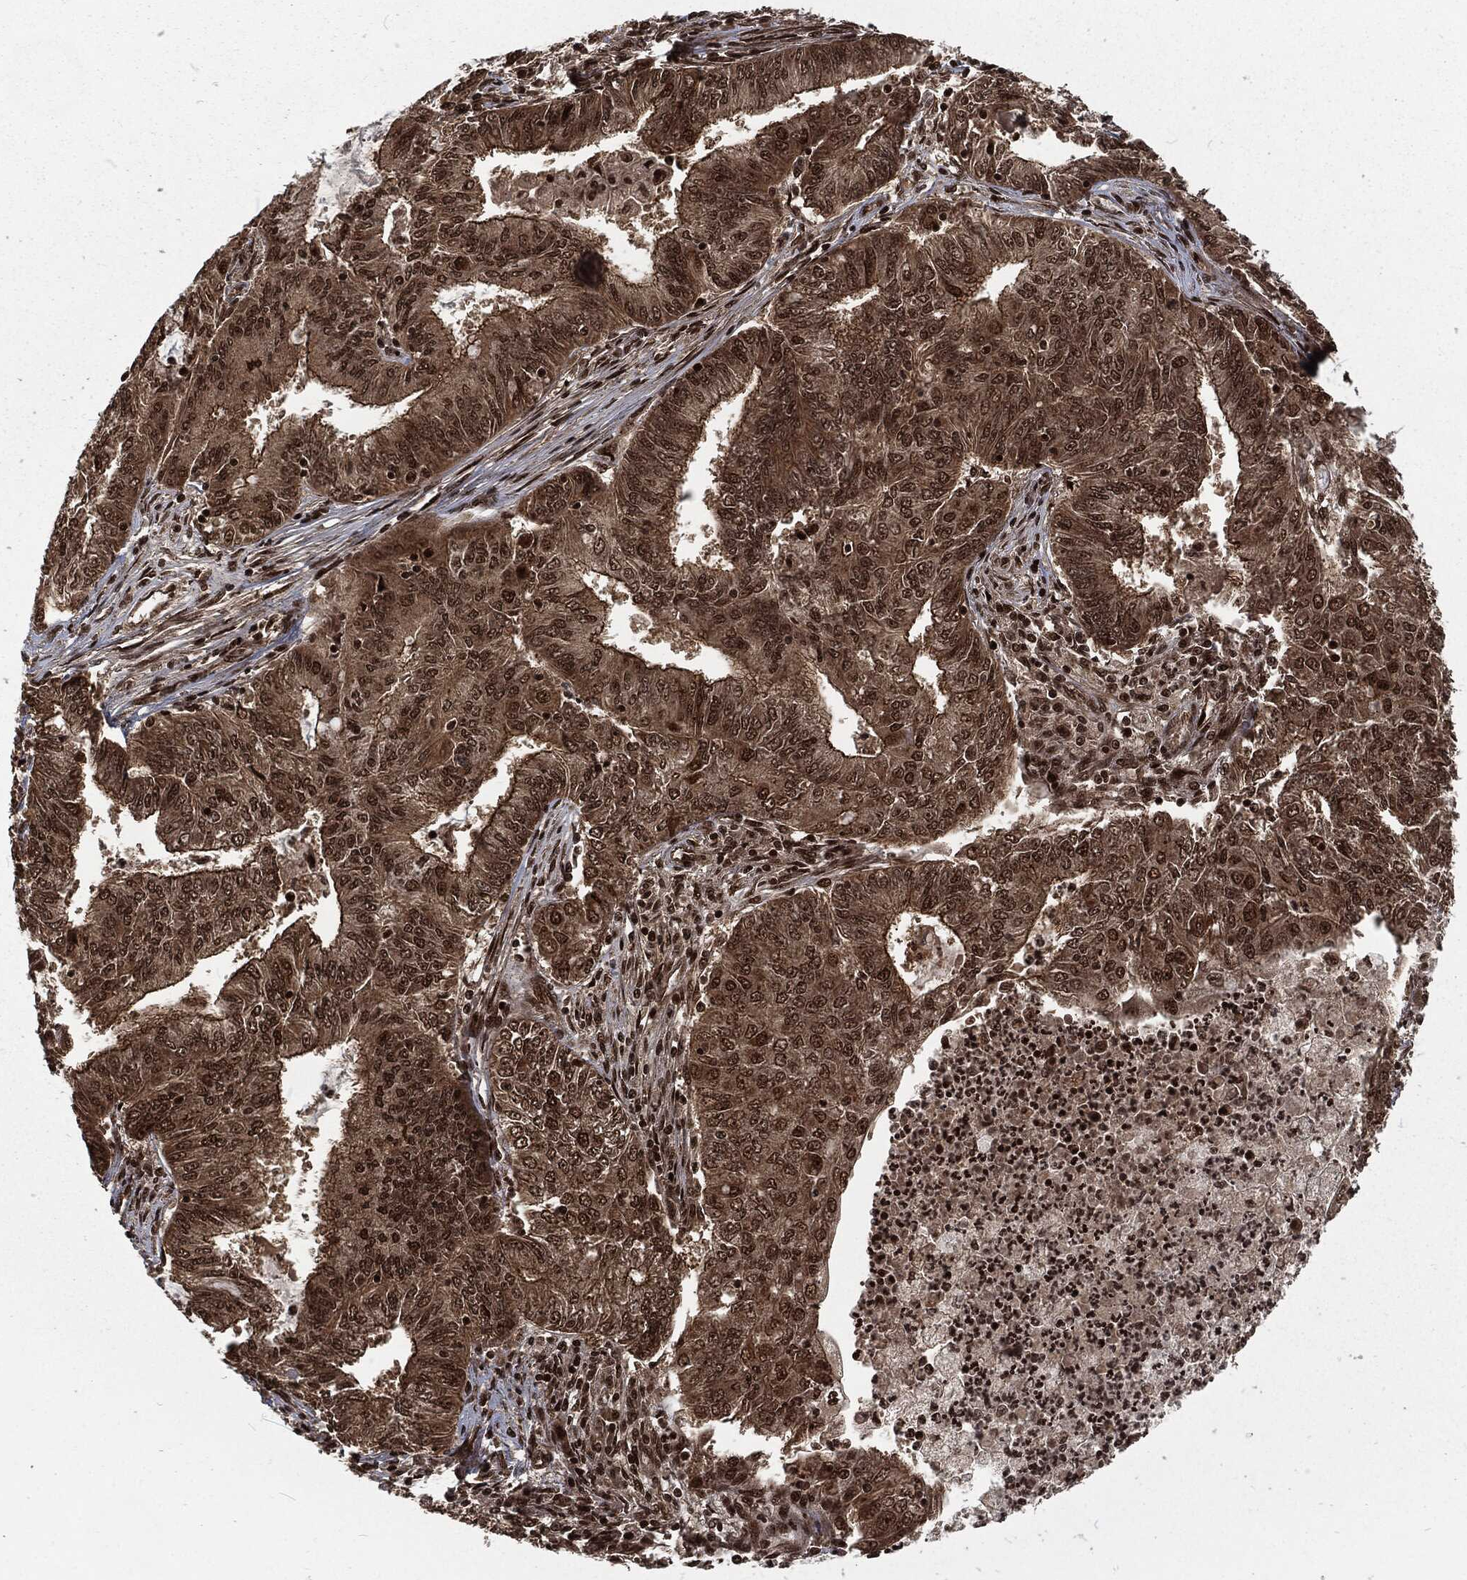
{"staining": {"intensity": "strong", "quantity": "25%-75%", "location": "cytoplasmic/membranous,nuclear"}, "tissue": "endometrial cancer", "cell_type": "Tumor cells", "image_type": "cancer", "snomed": [{"axis": "morphology", "description": "Adenocarcinoma, NOS"}, {"axis": "topography", "description": "Endometrium"}], "caption": "Tumor cells exhibit high levels of strong cytoplasmic/membranous and nuclear staining in about 25%-75% of cells in endometrial cancer.", "gene": "NGRN", "patient": {"sex": "female", "age": 62}}